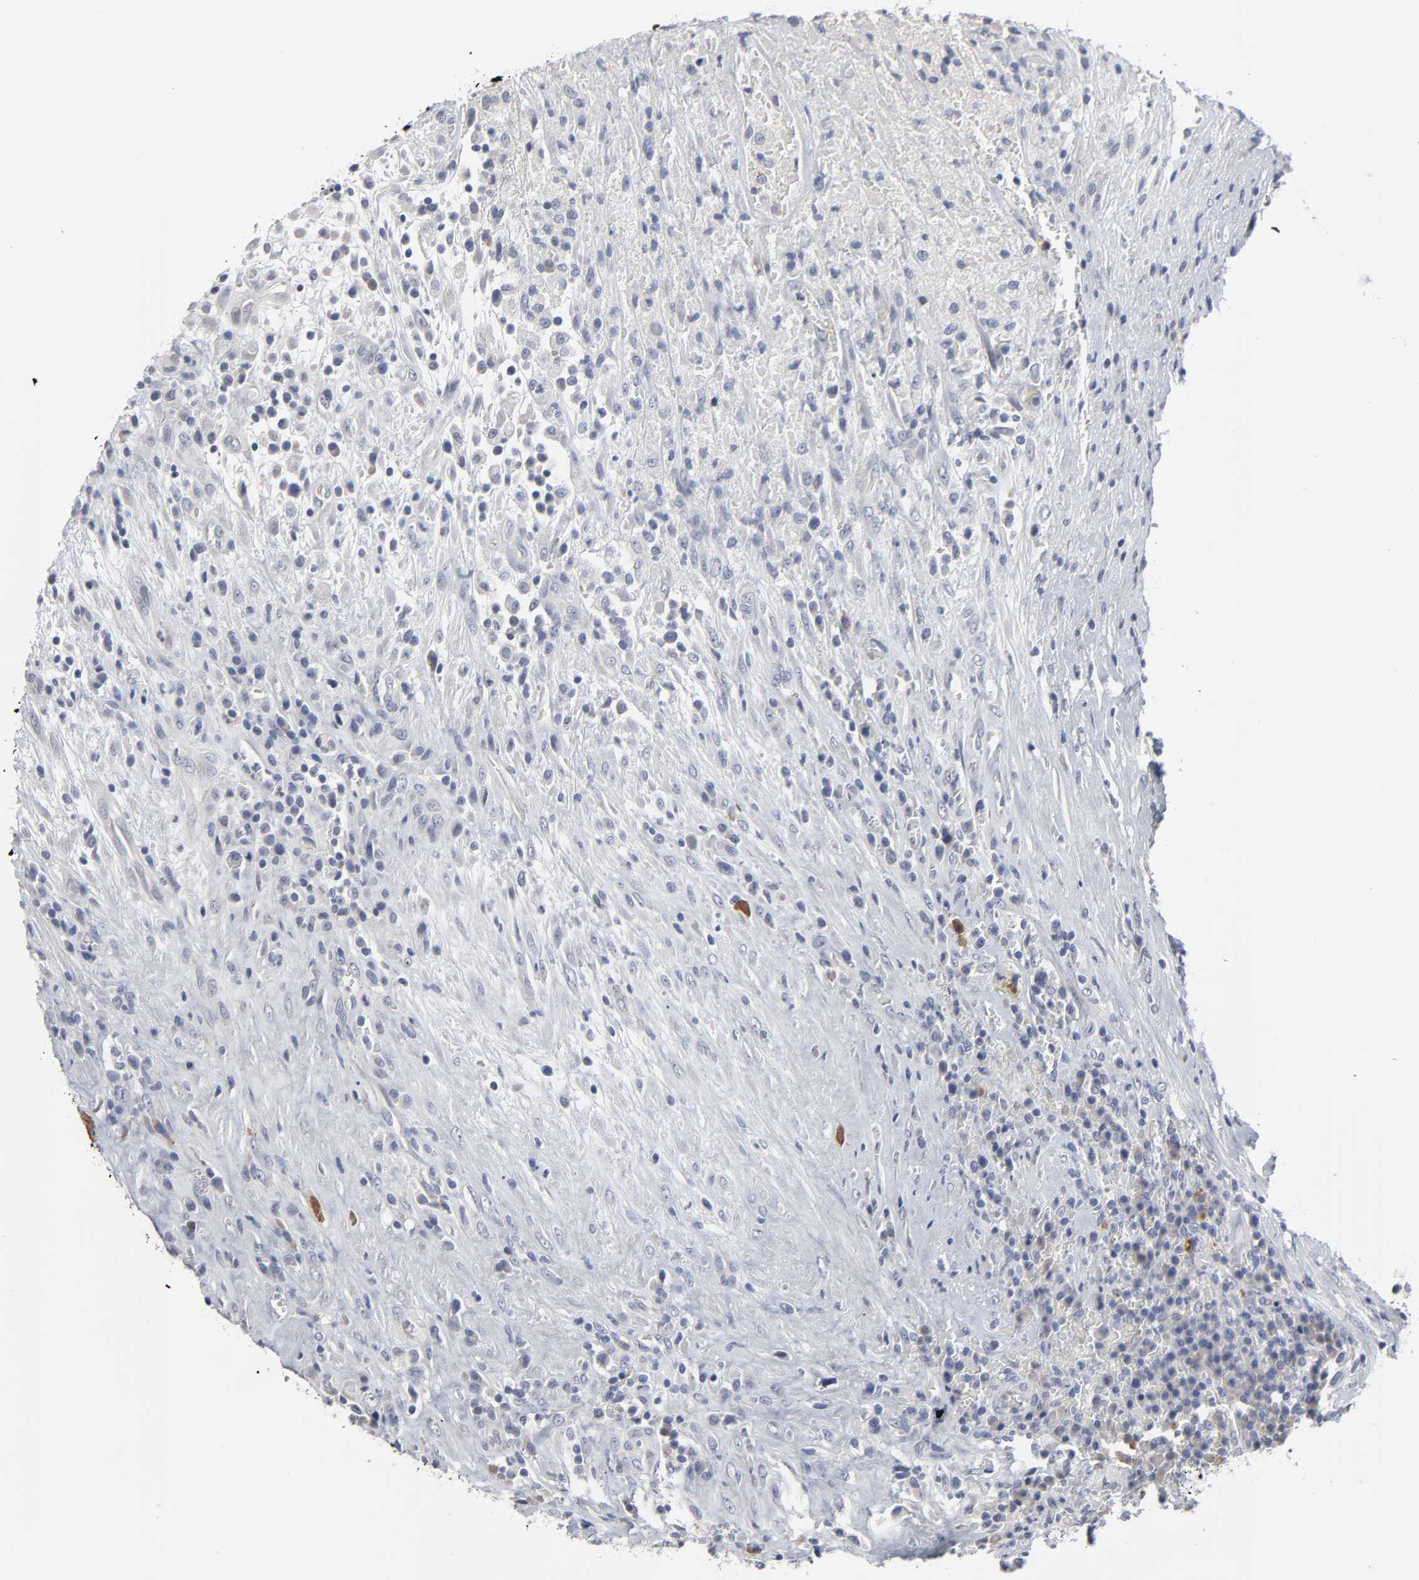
{"staining": {"intensity": "negative", "quantity": "none", "location": "none"}, "tissue": "testis cancer", "cell_type": "Tumor cells", "image_type": "cancer", "snomed": [{"axis": "morphology", "description": "Necrosis, NOS"}, {"axis": "morphology", "description": "Carcinoma, Embryonal, NOS"}, {"axis": "topography", "description": "Testis"}], "caption": "This is an immunohistochemistry (IHC) micrograph of human testis cancer (embryonal carcinoma). There is no positivity in tumor cells.", "gene": "HNF4A", "patient": {"sex": "male", "age": 19}}